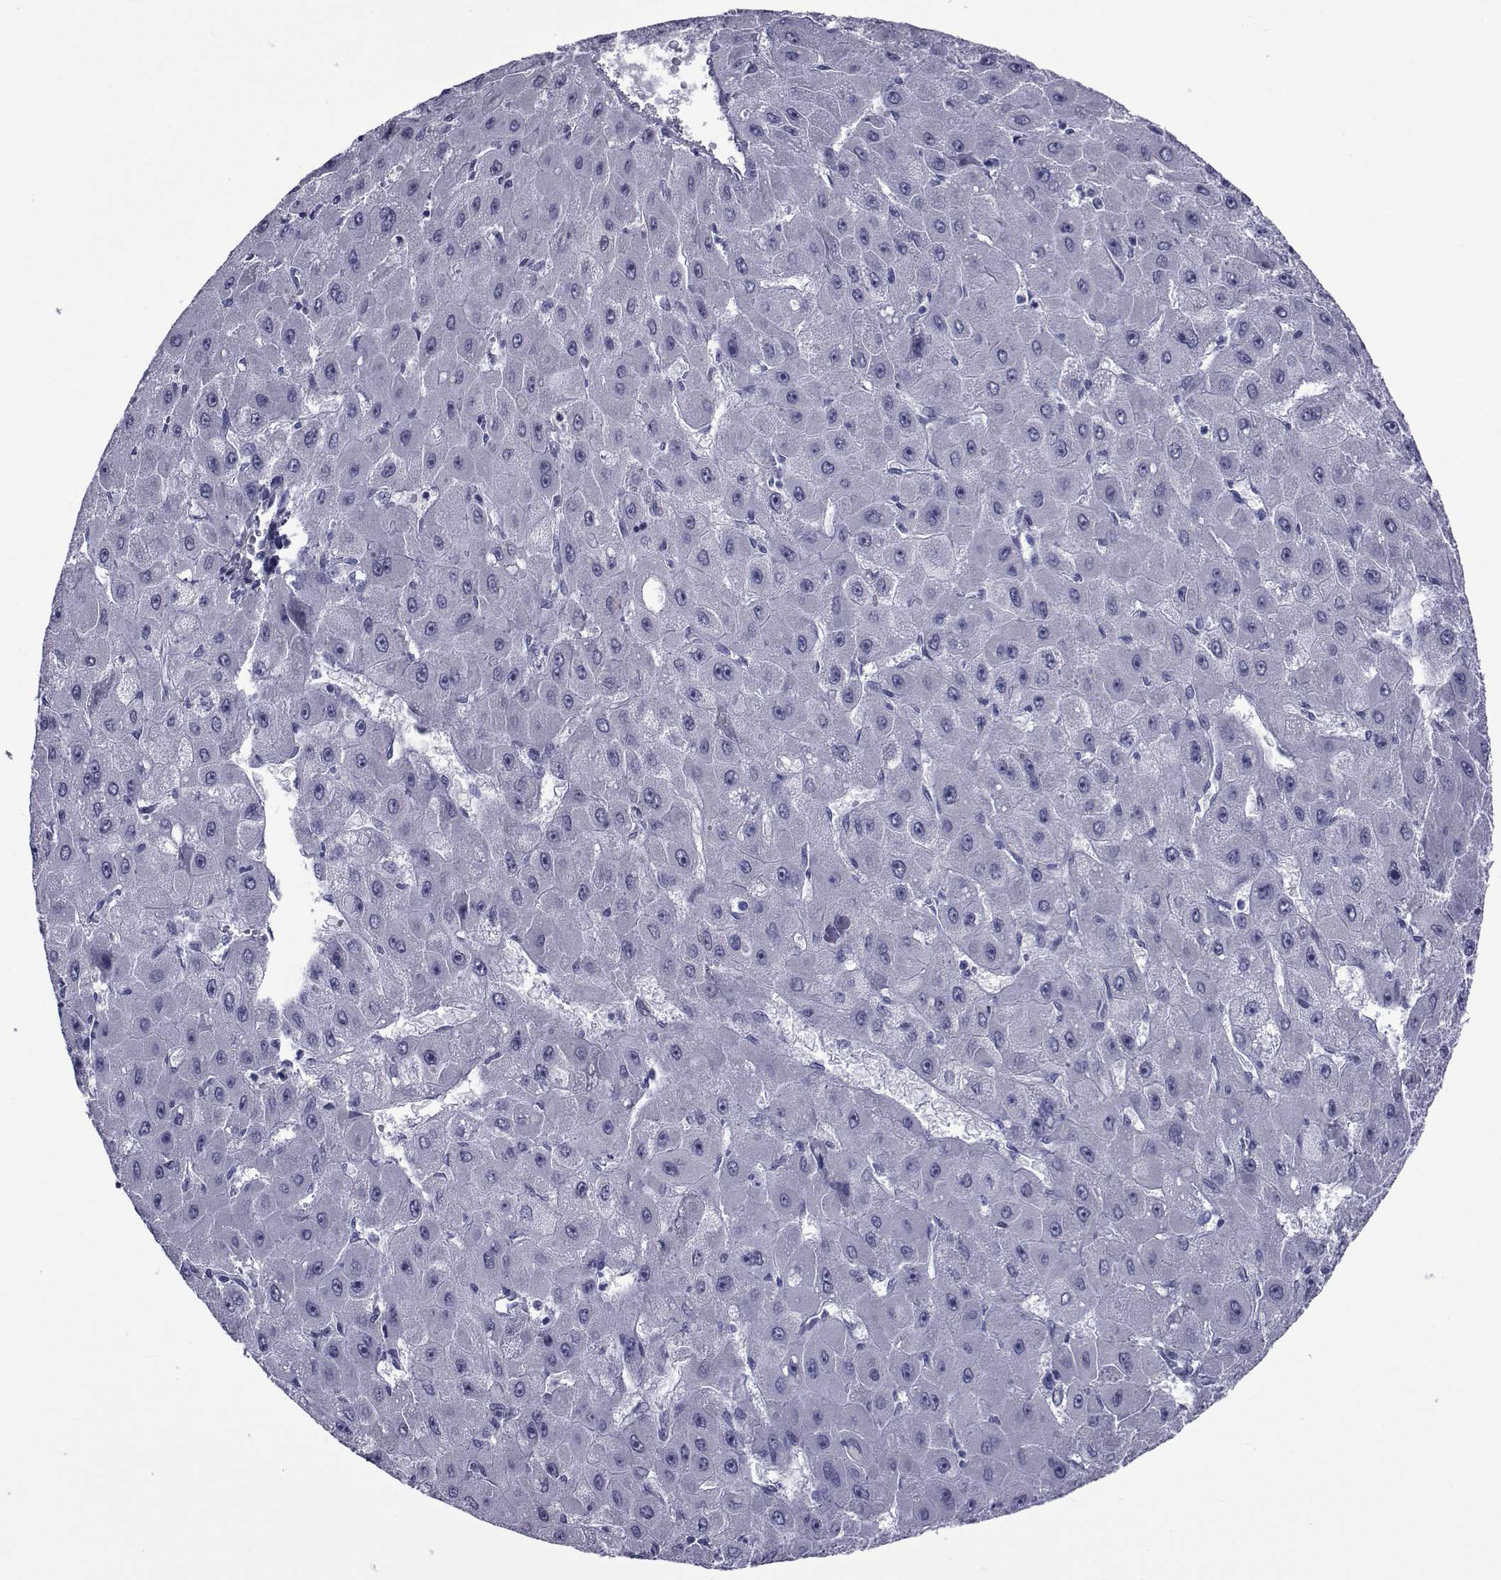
{"staining": {"intensity": "negative", "quantity": "none", "location": "none"}, "tissue": "liver cancer", "cell_type": "Tumor cells", "image_type": "cancer", "snomed": [{"axis": "morphology", "description": "Carcinoma, Hepatocellular, NOS"}, {"axis": "topography", "description": "Liver"}], "caption": "A micrograph of human liver cancer is negative for staining in tumor cells.", "gene": "GKAP1", "patient": {"sex": "female", "age": 25}}